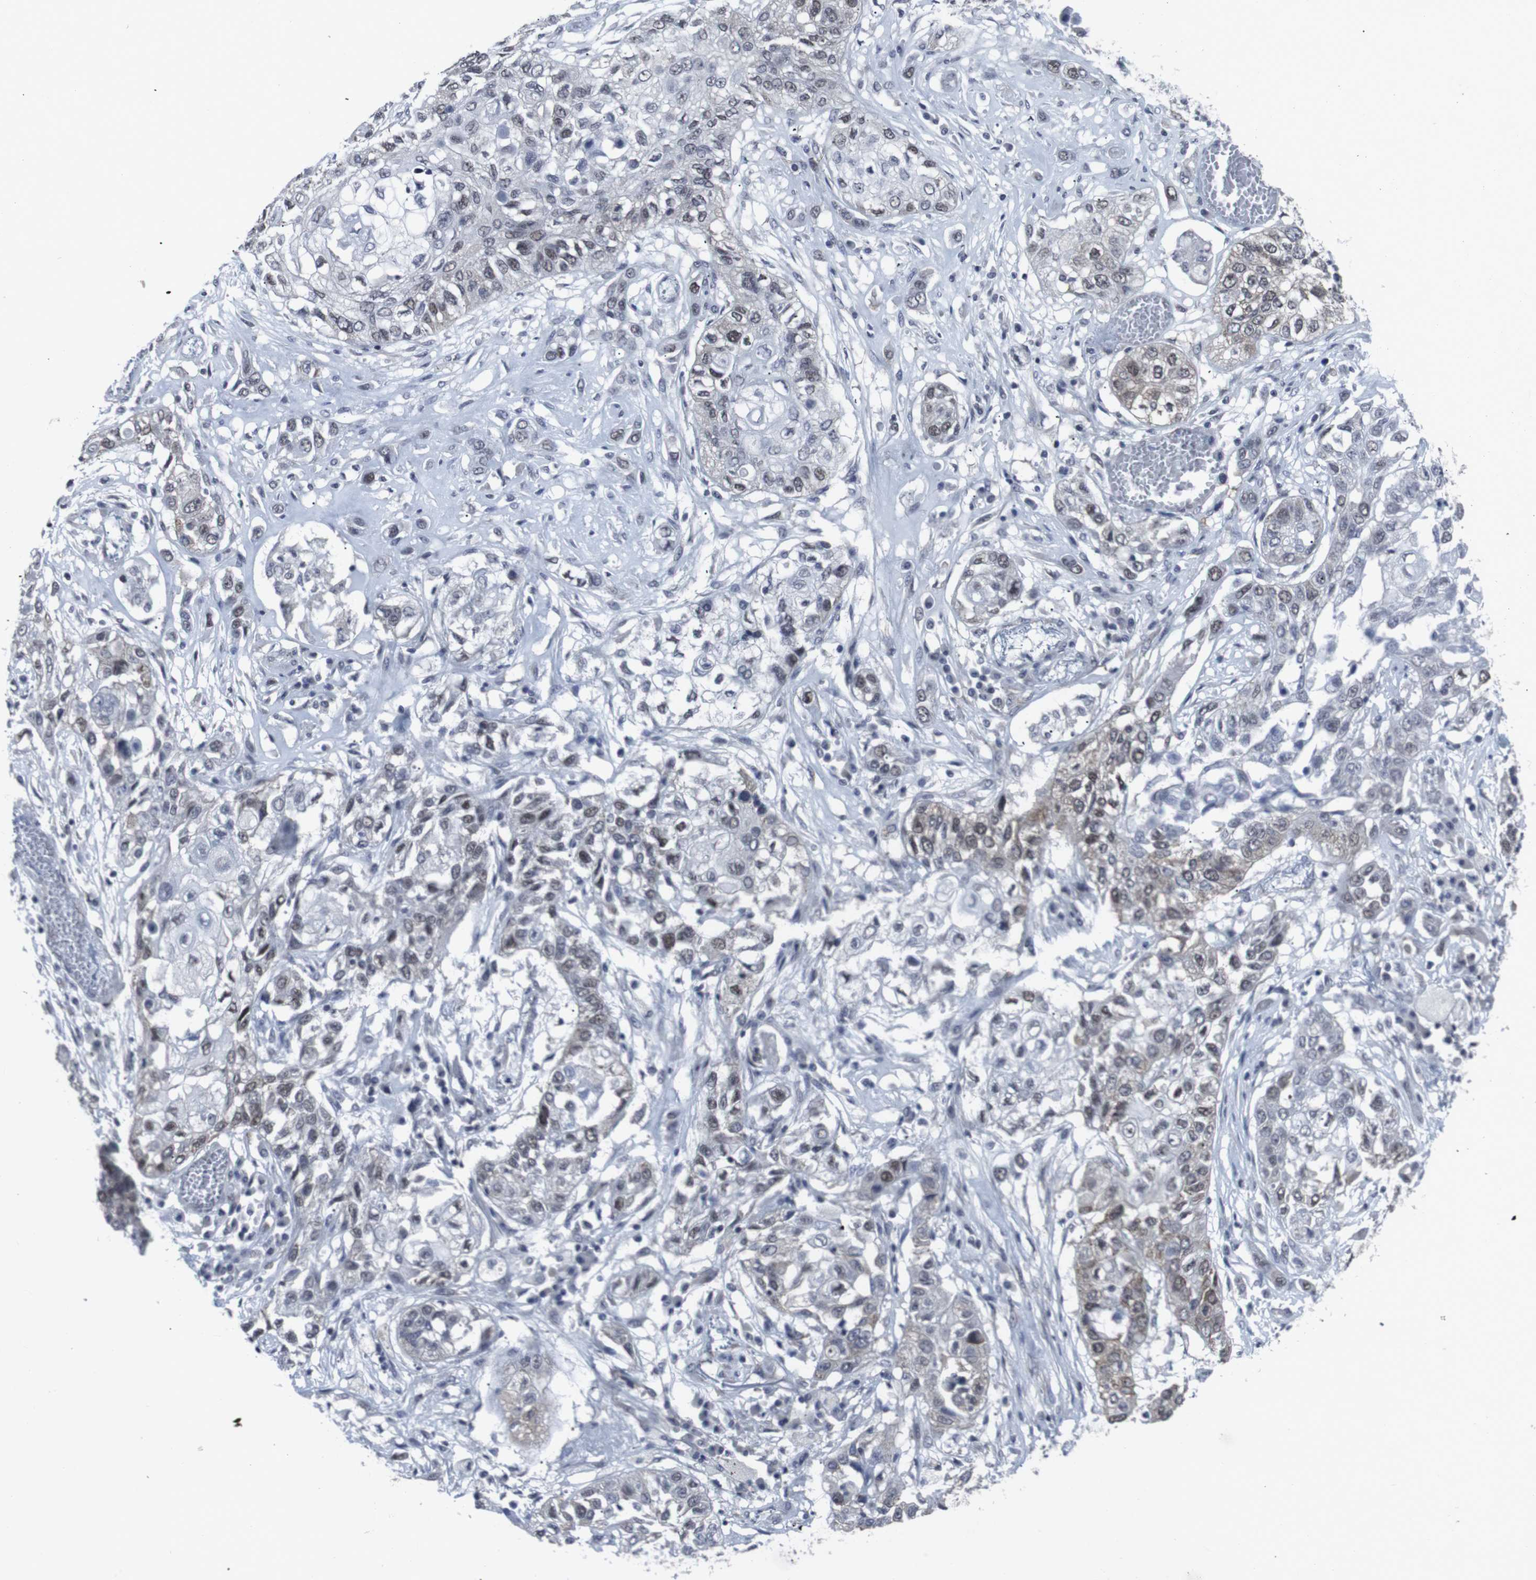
{"staining": {"intensity": "moderate", "quantity": "25%-75%", "location": "cytoplasmic/membranous,nuclear"}, "tissue": "lung cancer", "cell_type": "Tumor cells", "image_type": "cancer", "snomed": [{"axis": "morphology", "description": "Squamous cell carcinoma, NOS"}, {"axis": "topography", "description": "Lung"}], "caption": "There is medium levels of moderate cytoplasmic/membranous and nuclear staining in tumor cells of squamous cell carcinoma (lung), as demonstrated by immunohistochemical staining (brown color).", "gene": "GEMIN2", "patient": {"sex": "male", "age": 71}}